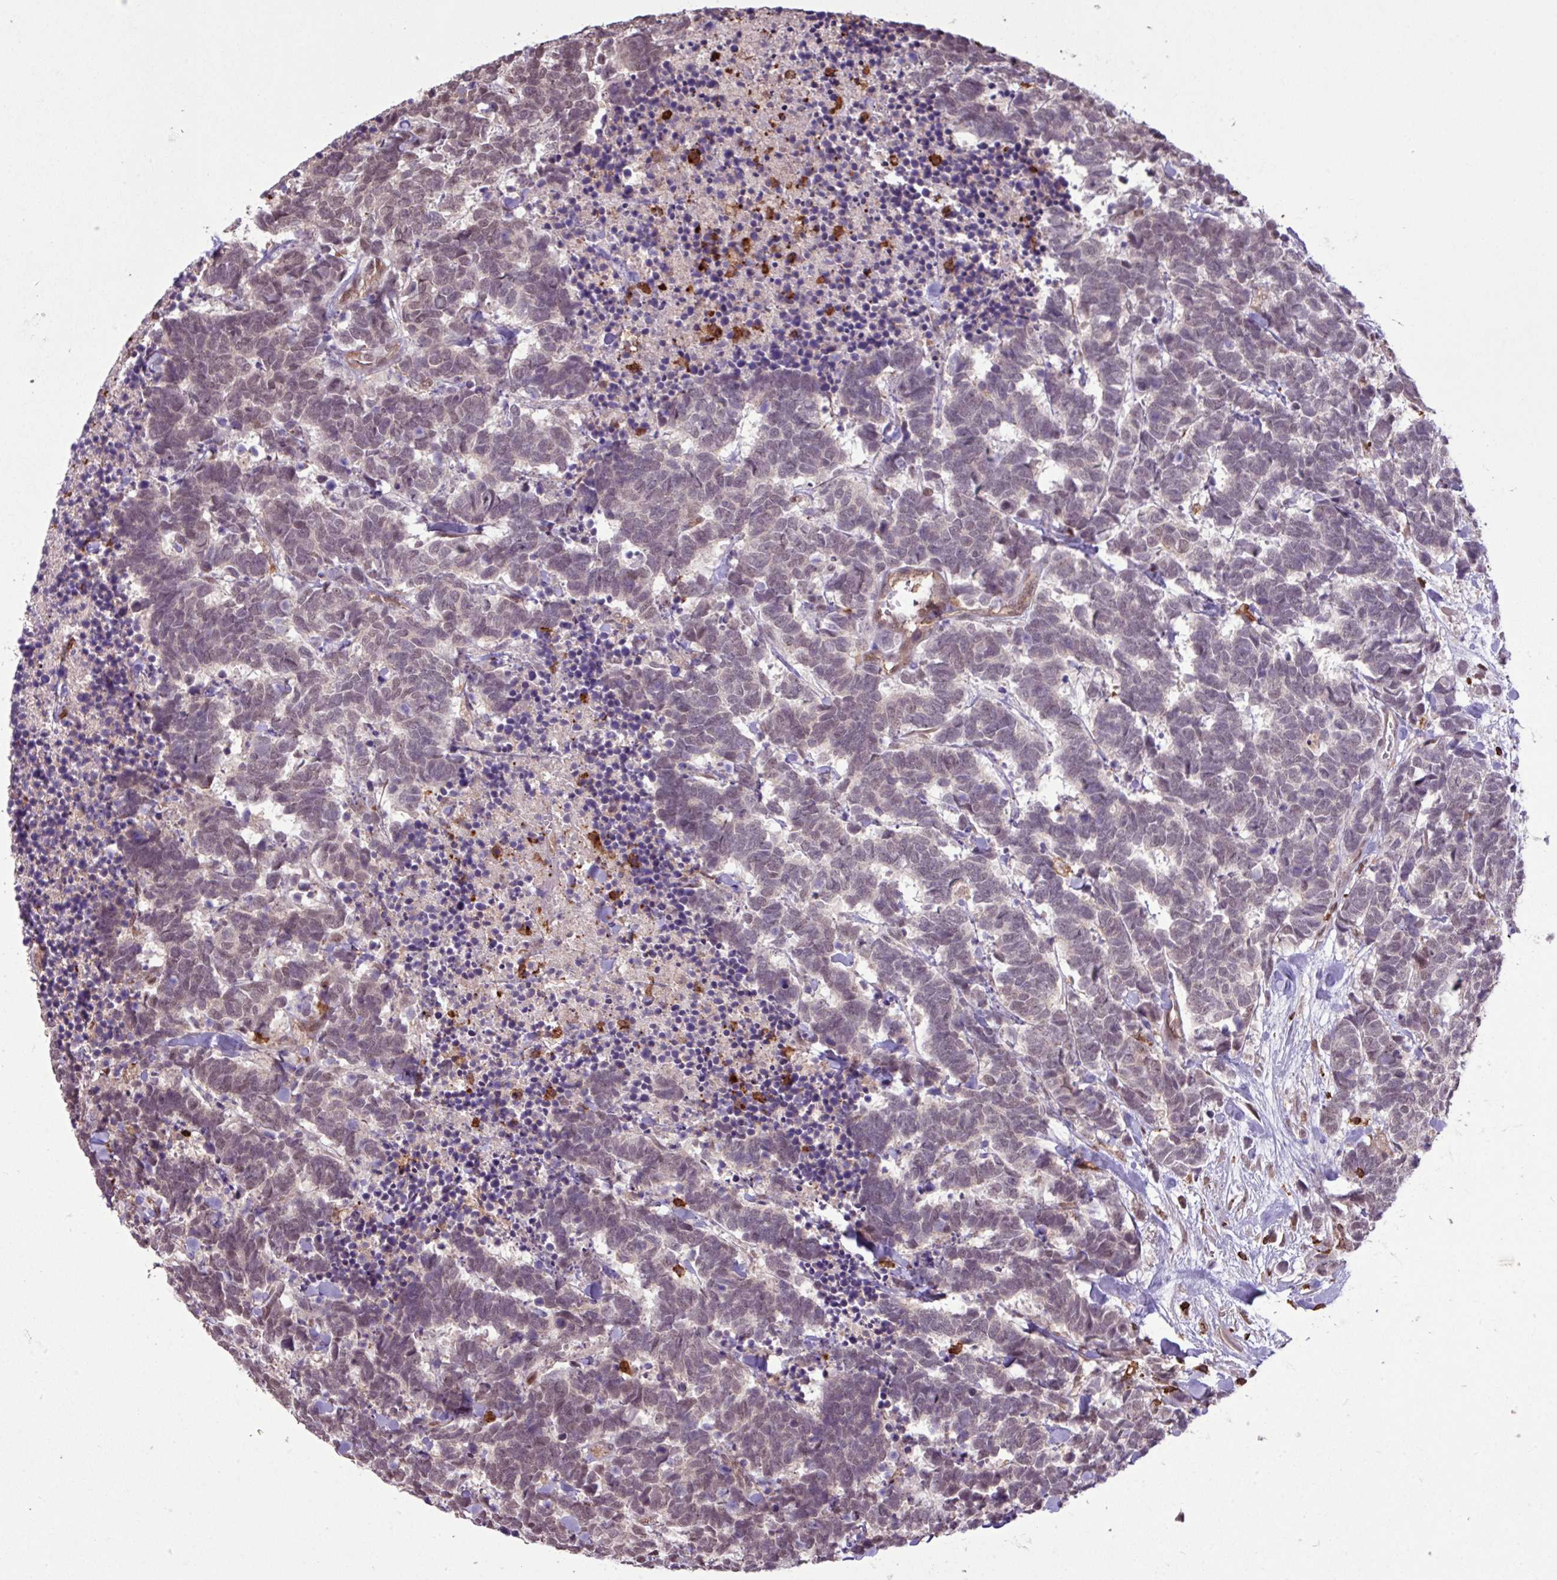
{"staining": {"intensity": "weak", "quantity": "25%-75%", "location": "nuclear"}, "tissue": "carcinoid", "cell_type": "Tumor cells", "image_type": "cancer", "snomed": [{"axis": "morphology", "description": "Carcinoma, NOS"}, {"axis": "morphology", "description": "Carcinoid, malignant, NOS"}, {"axis": "topography", "description": "Urinary bladder"}], "caption": "A high-resolution photomicrograph shows immunohistochemistry staining of malignant carcinoid, which displays weak nuclear staining in about 25%-75% of tumor cells.", "gene": "GON7", "patient": {"sex": "male", "age": 57}}